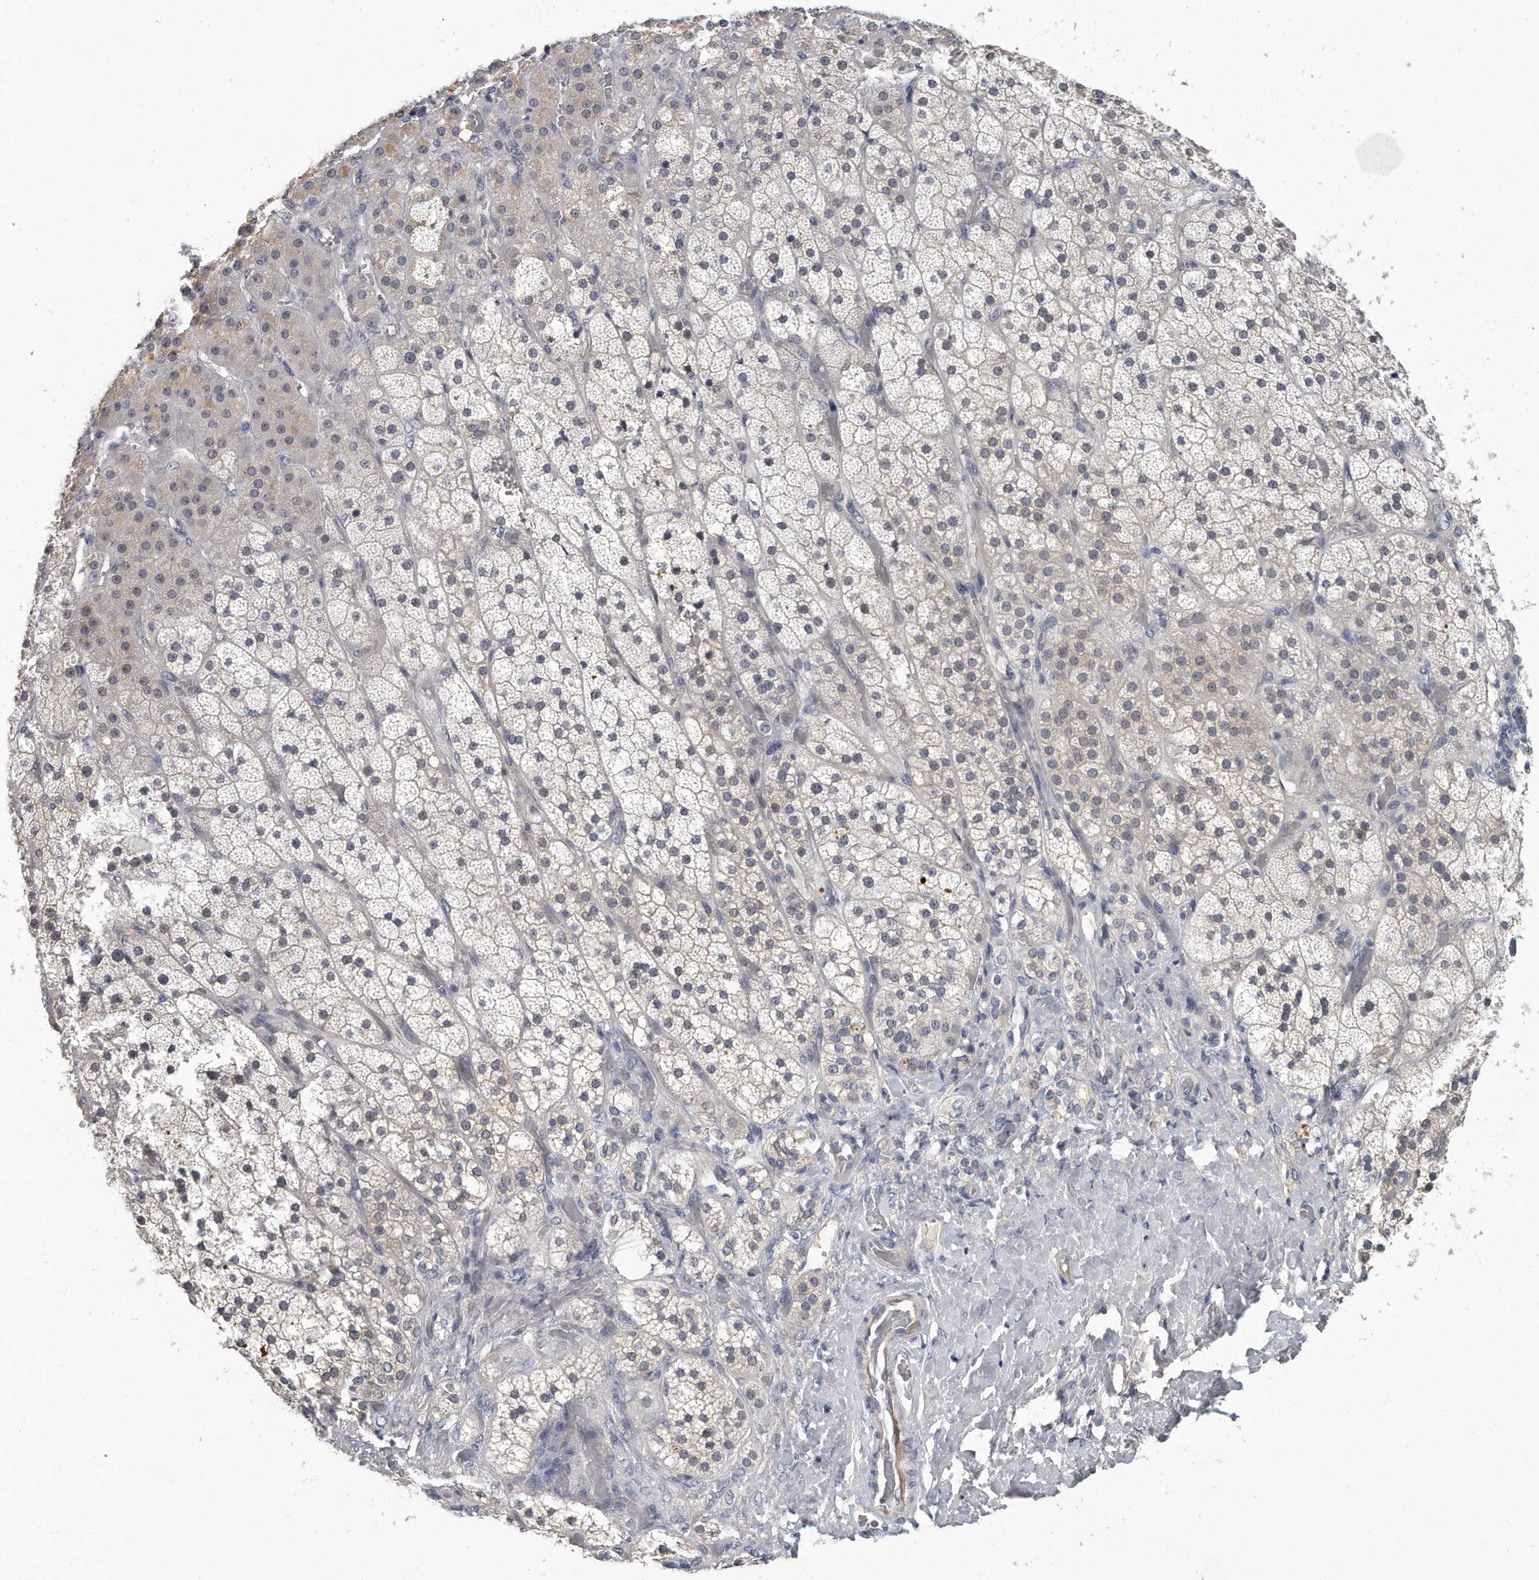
{"staining": {"intensity": "weak", "quantity": "<25%", "location": "cytoplasmic/membranous"}, "tissue": "adrenal gland", "cell_type": "Glandular cells", "image_type": "normal", "snomed": [{"axis": "morphology", "description": "Normal tissue, NOS"}, {"axis": "topography", "description": "Adrenal gland"}], "caption": "A high-resolution micrograph shows immunohistochemistry staining of normal adrenal gland, which shows no significant staining in glandular cells. (DAB (3,3'-diaminobenzidine) IHC, high magnification).", "gene": "KLHL7", "patient": {"sex": "male", "age": 57}}